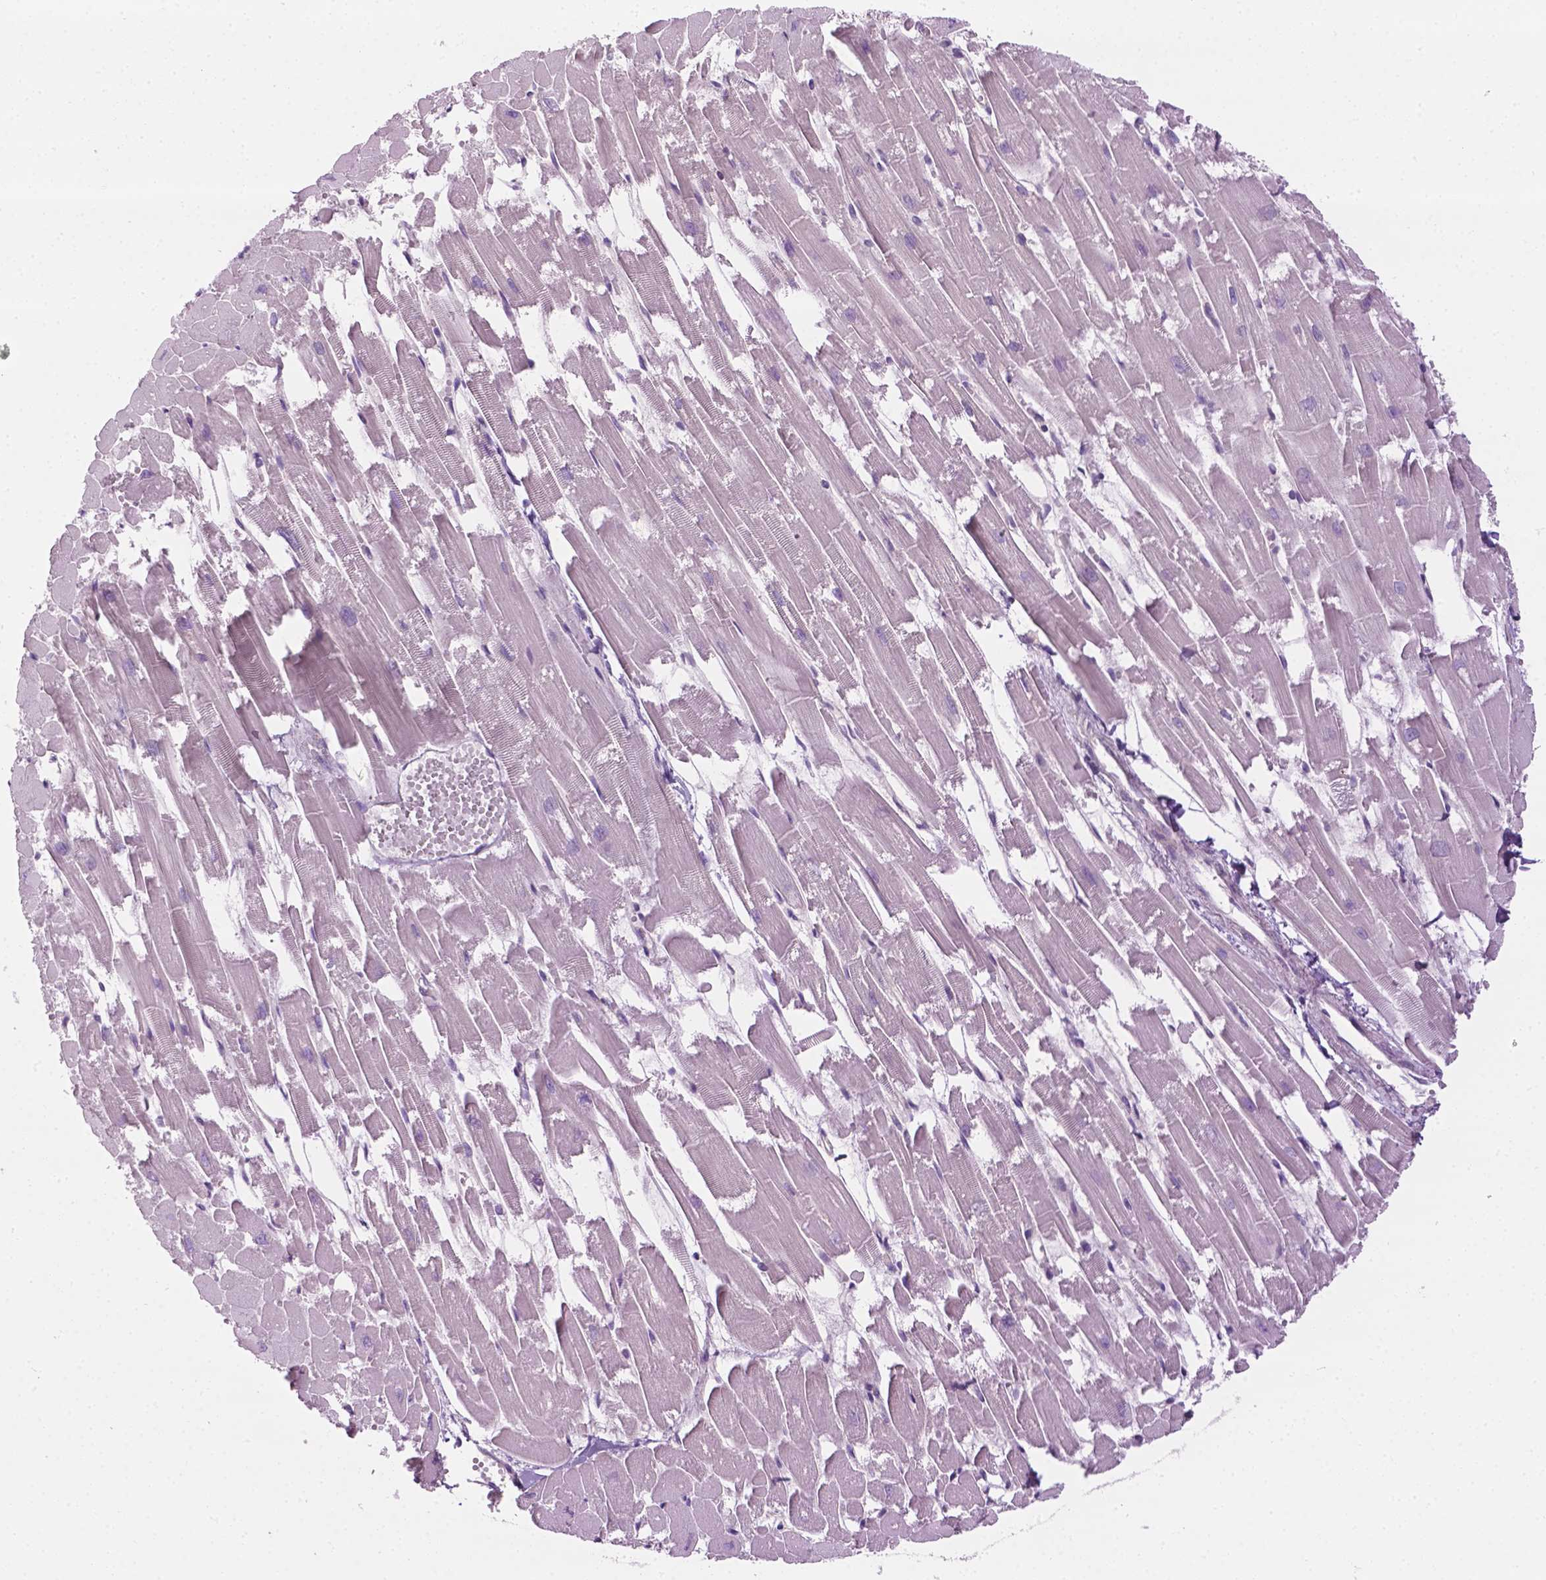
{"staining": {"intensity": "negative", "quantity": "none", "location": "none"}, "tissue": "heart muscle", "cell_type": "Cardiomyocytes", "image_type": "normal", "snomed": [{"axis": "morphology", "description": "Normal tissue, NOS"}, {"axis": "topography", "description": "Heart"}], "caption": "This is an immunohistochemistry micrograph of normal heart muscle. There is no positivity in cardiomyocytes.", "gene": "DENND4A", "patient": {"sex": "female", "age": 52}}